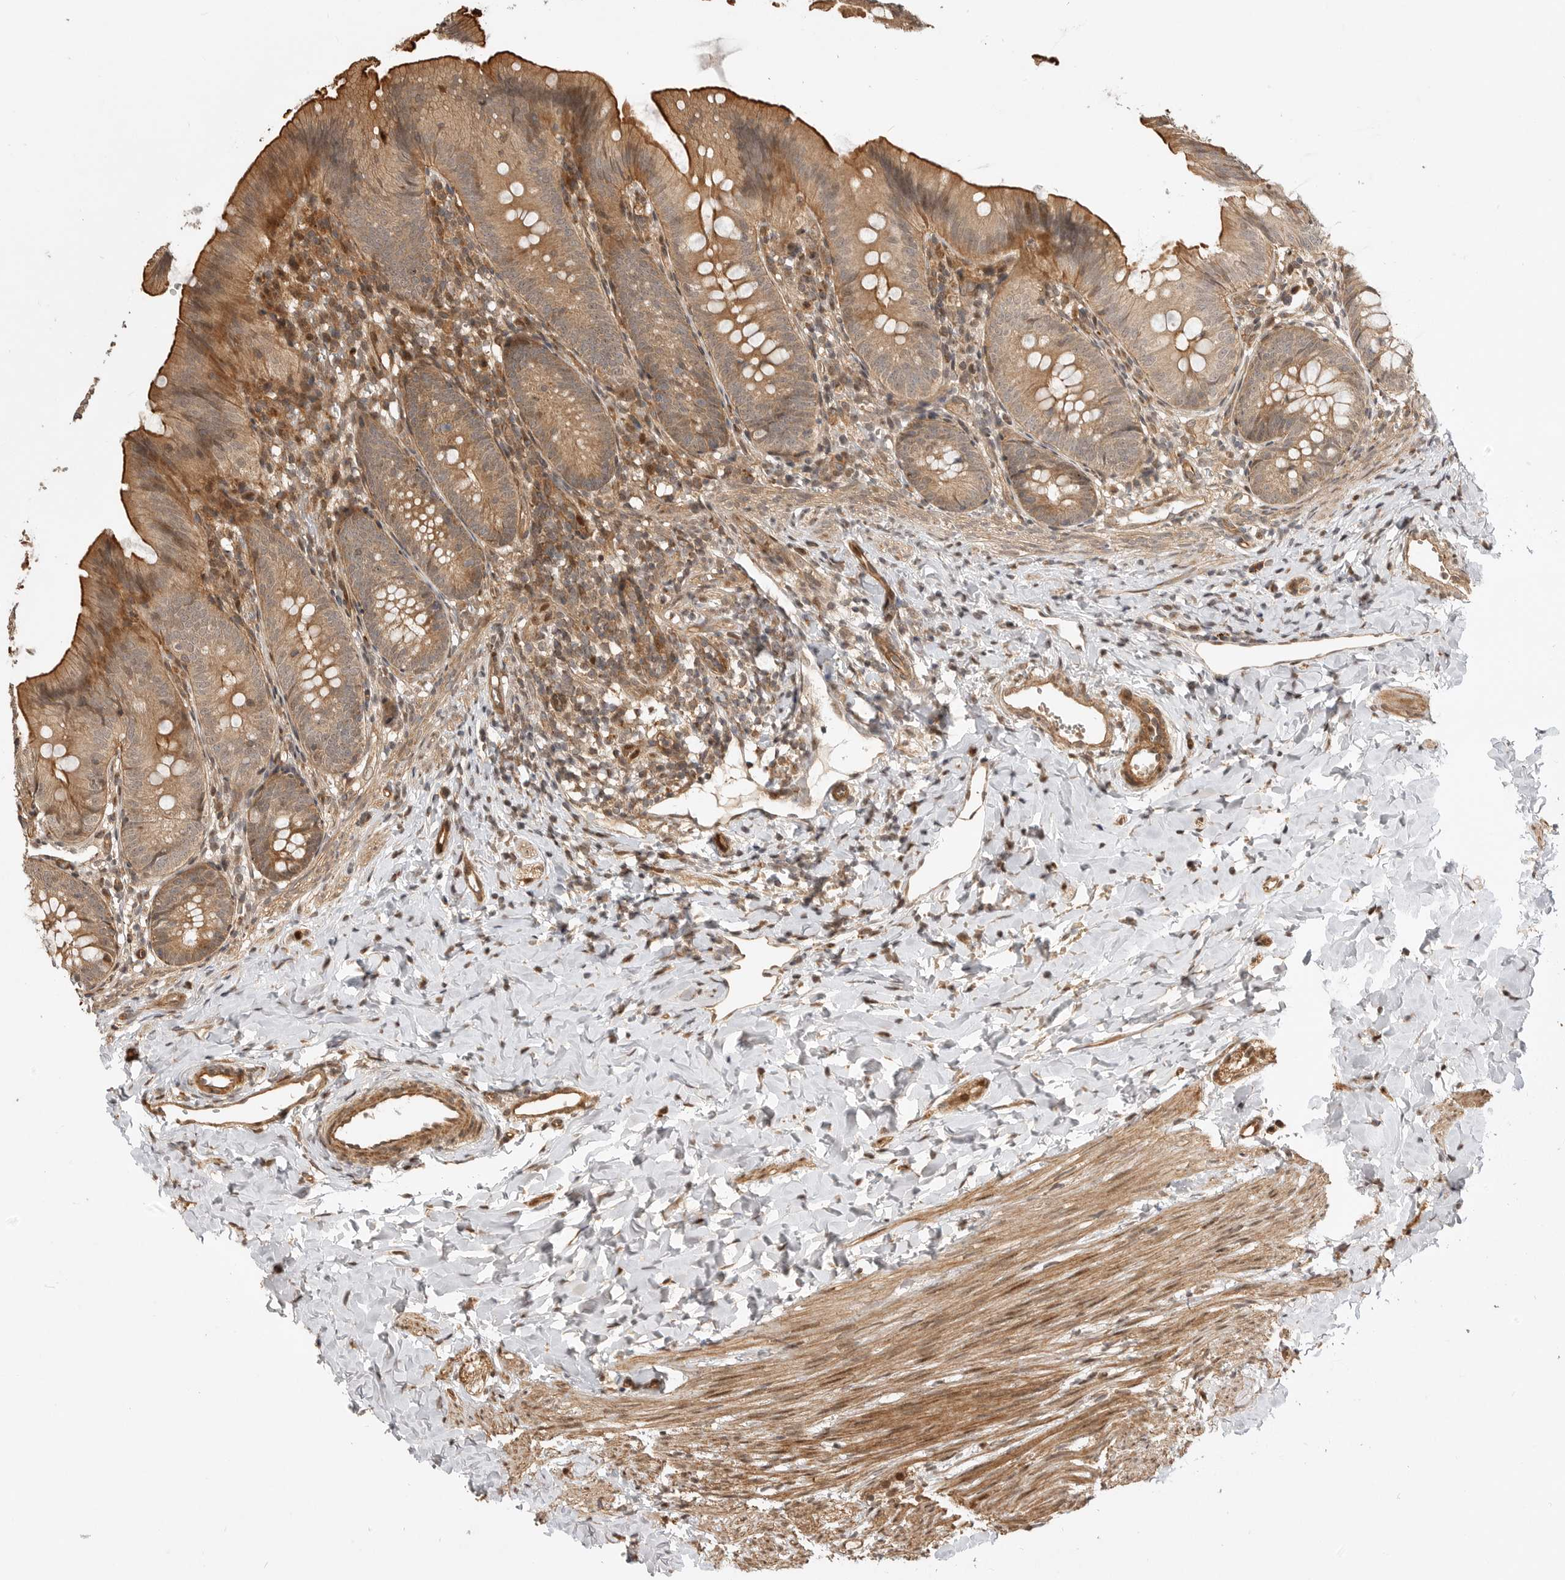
{"staining": {"intensity": "moderate", "quantity": ">75%", "location": "cytoplasmic/membranous"}, "tissue": "appendix", "cell_type": "Glandular cells", "image_type": "normal", "snomed": [{"axis": "morphology", "description": "Normal tissue, NOS"}, {"axis": "topography", "description": "Appendix"}], "caption": "Immunohistochemical staining of normal human appendix shows medium levels of moderate cytoplasmic/membranous expression in approximately >75% of glandular cells.", "gene": "ADPRS", "patient": {"sex": "male", "age": 1}}